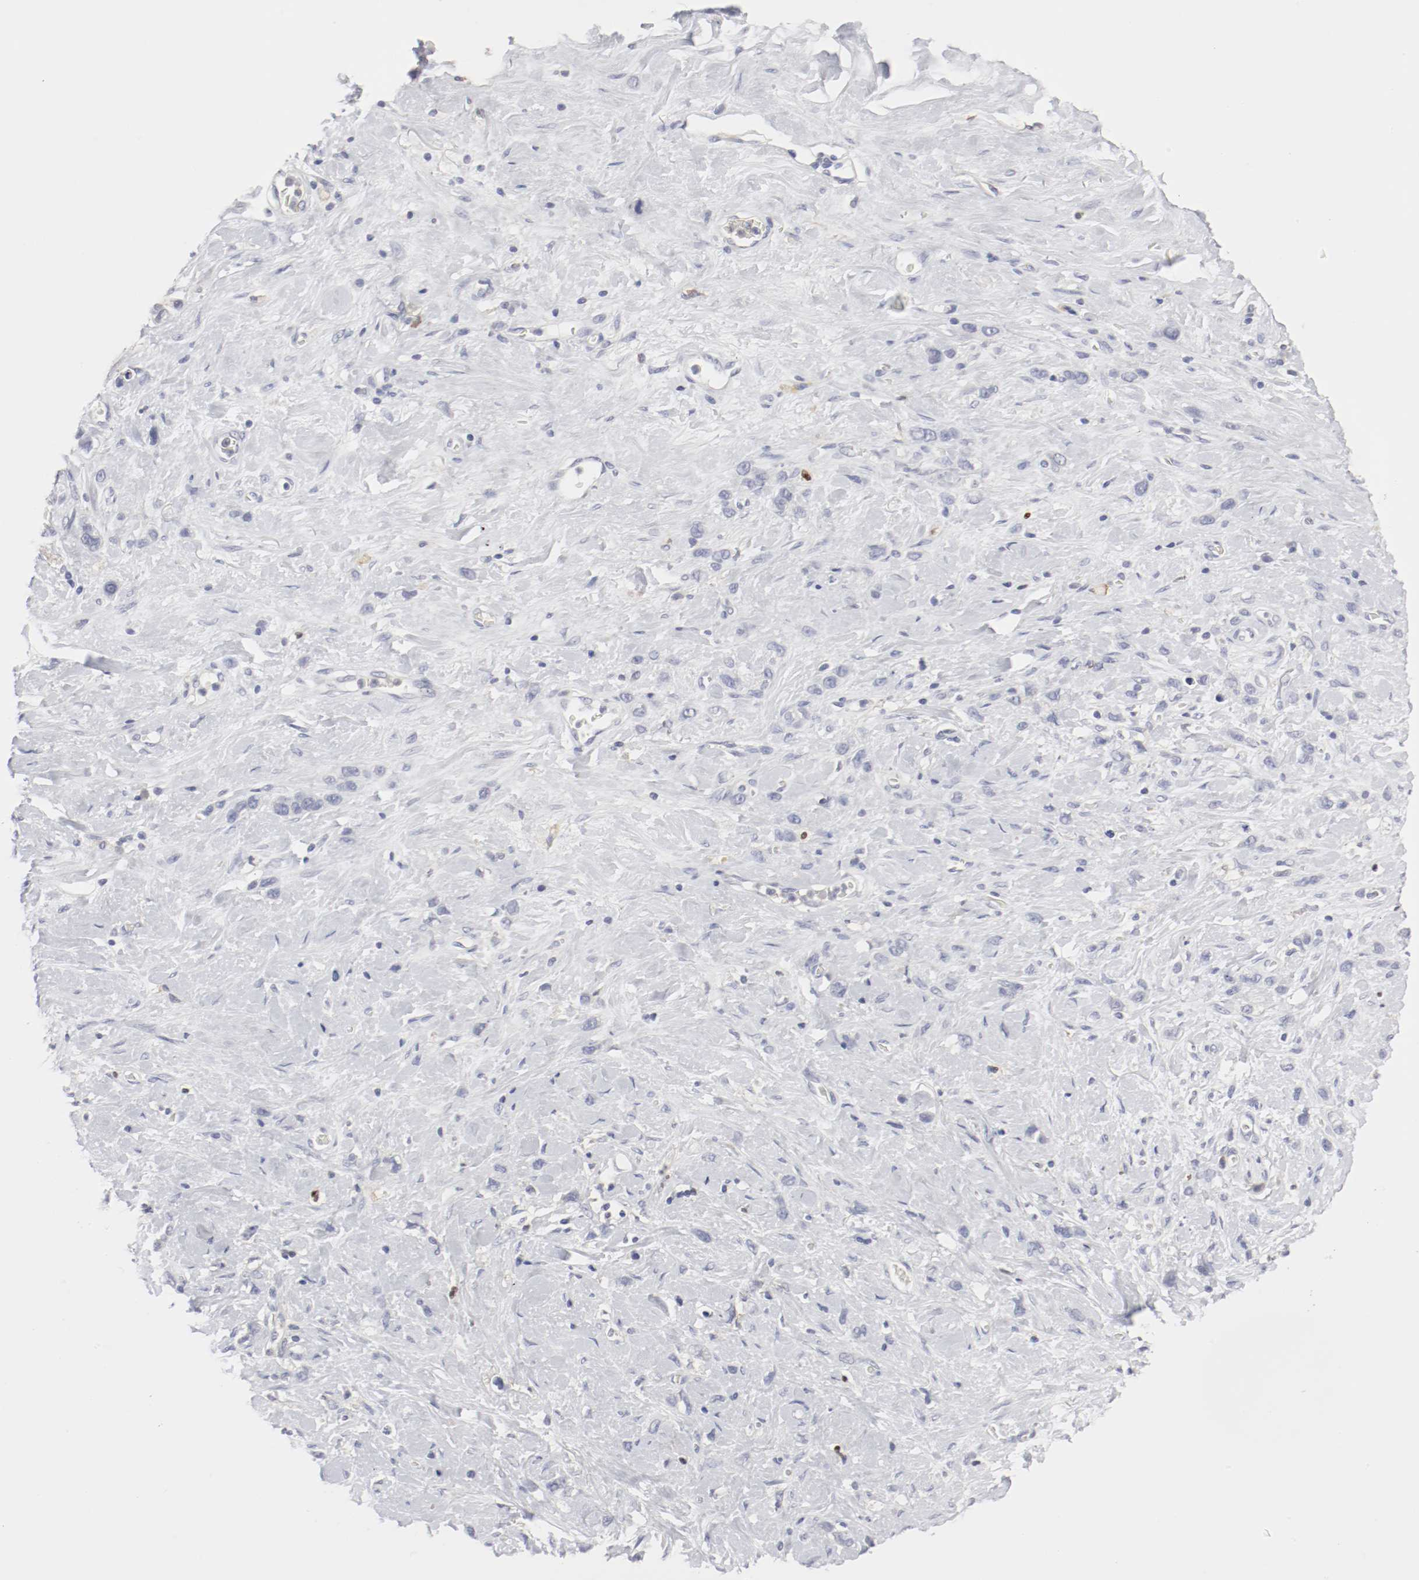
{"staining": {"intensity": "negative", "quantity": "none", "location": "none"}, "tissue": "stomach cancer", "cell_type": "Tumor cells", "image_type": "cancer", "snomed": [{"axis": "morphology", "description": "Normal tissue, NOS"}, {"axis": "morphology", "description": "Adenocarcinoma, NOS"}, {"axis": "morphology", "description": "Adenocarcinoma, High grade"}, {"axis": "topography", "description": "Stomach, upper"}, {"axis": "topography", "description": "Stomach"}], "caption": "A high-resolution histopathology image shows IHC staining of stomach cancer (adenocarcinoma (high-grade)), which exhibits no significant positivity in tumor cells.", "gene": "ITGAX", "patient": {"sex": "female", "age": 65}}